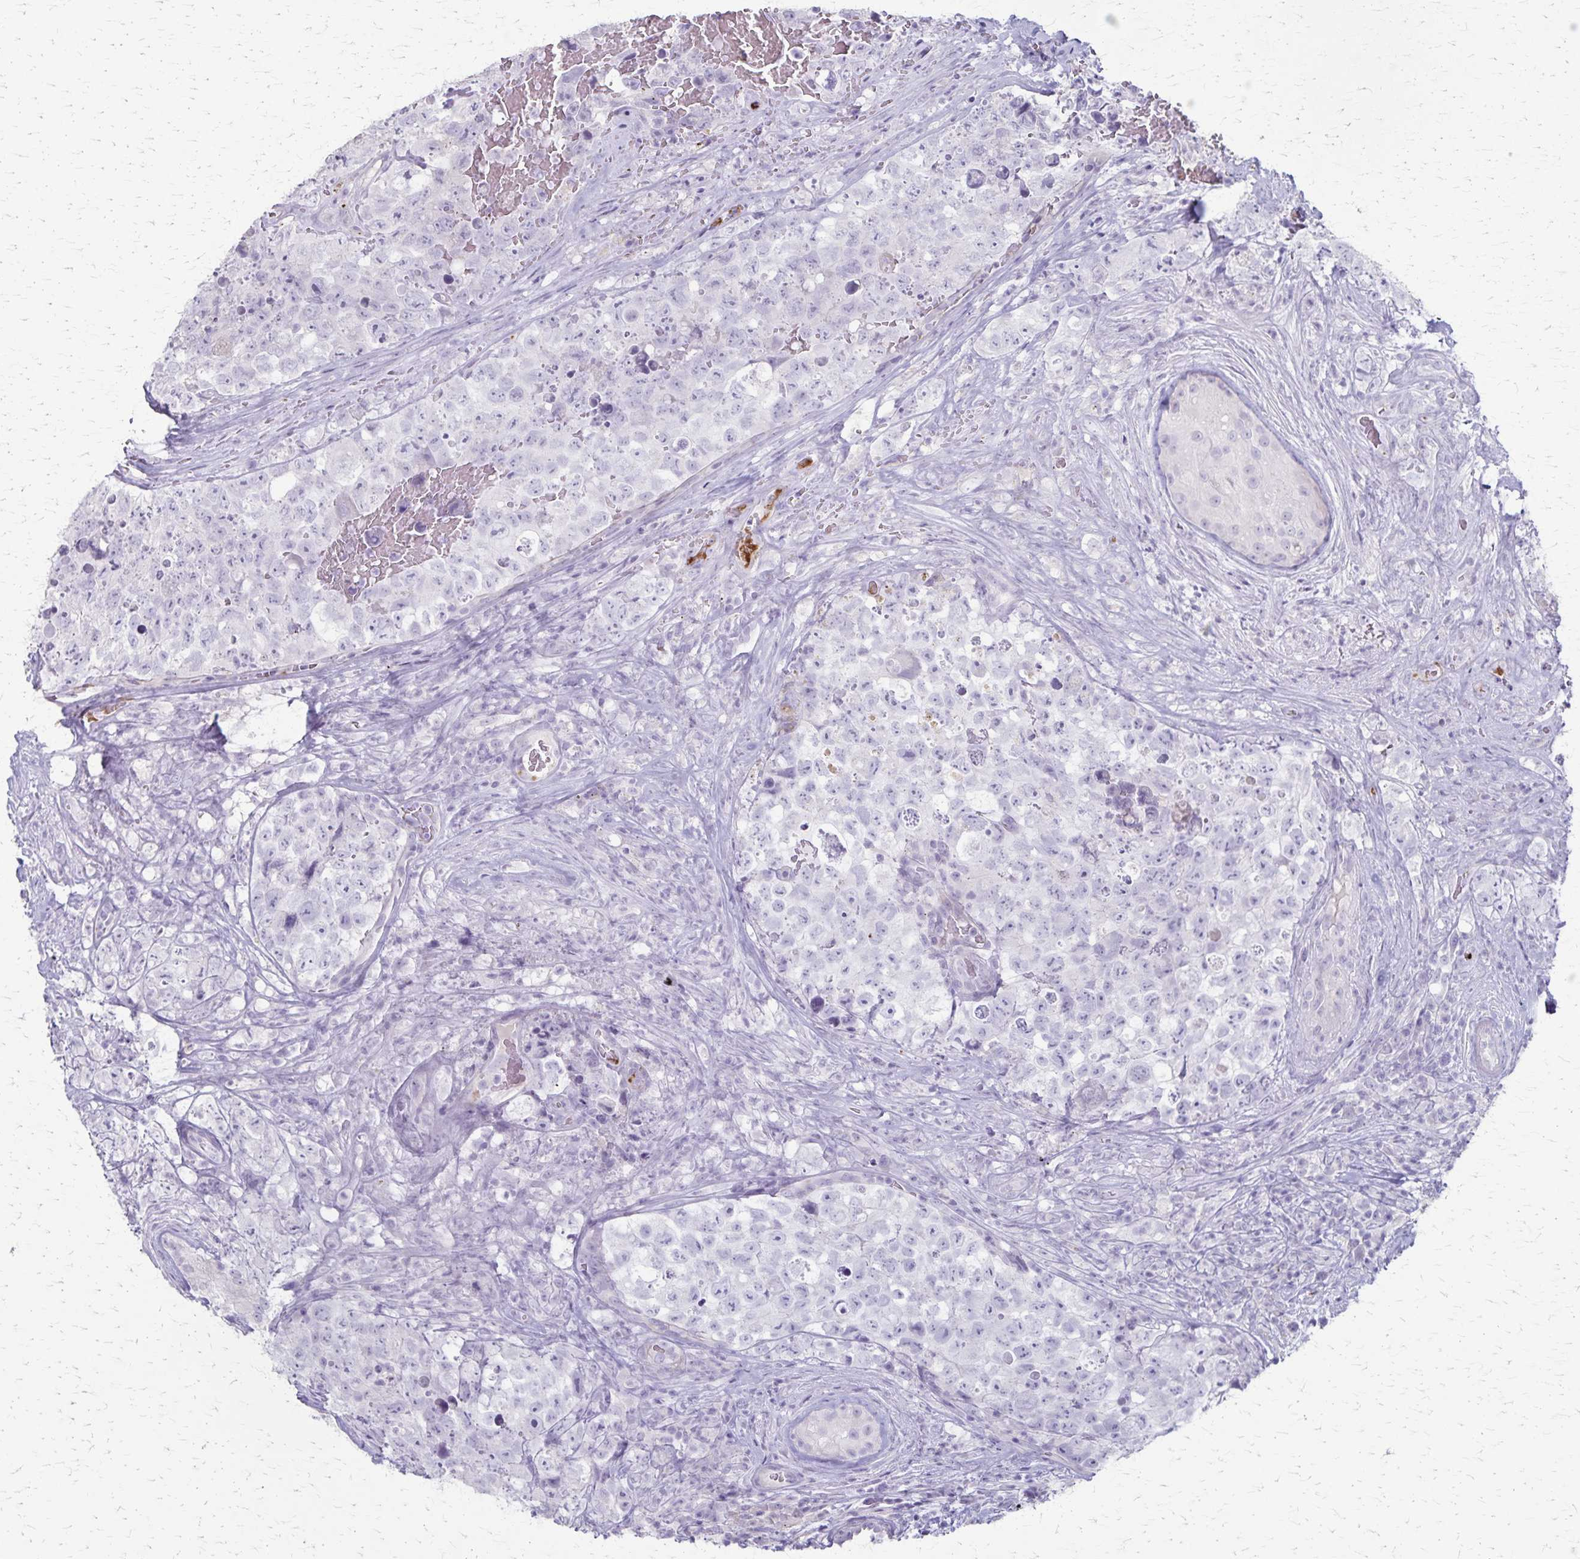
{"staining": {"intensity": "negative", "quantity": "none", "location": "none"}, "tissue": "testis cancer", "cell_type": "Tumor cells", "image_type": "cancer", "snomed": [{"axis": "morphology", "description": "Carcinoma, Embryonal, NOS"}, {"axis": "topography", "description": "Testis"}], "caption": "Testis cancer stained for a protein using immunohistochemistry exhibits no expression tumor cells.", "gene": "RASL10B", "patient": {"sex": "male", "age": 18}}